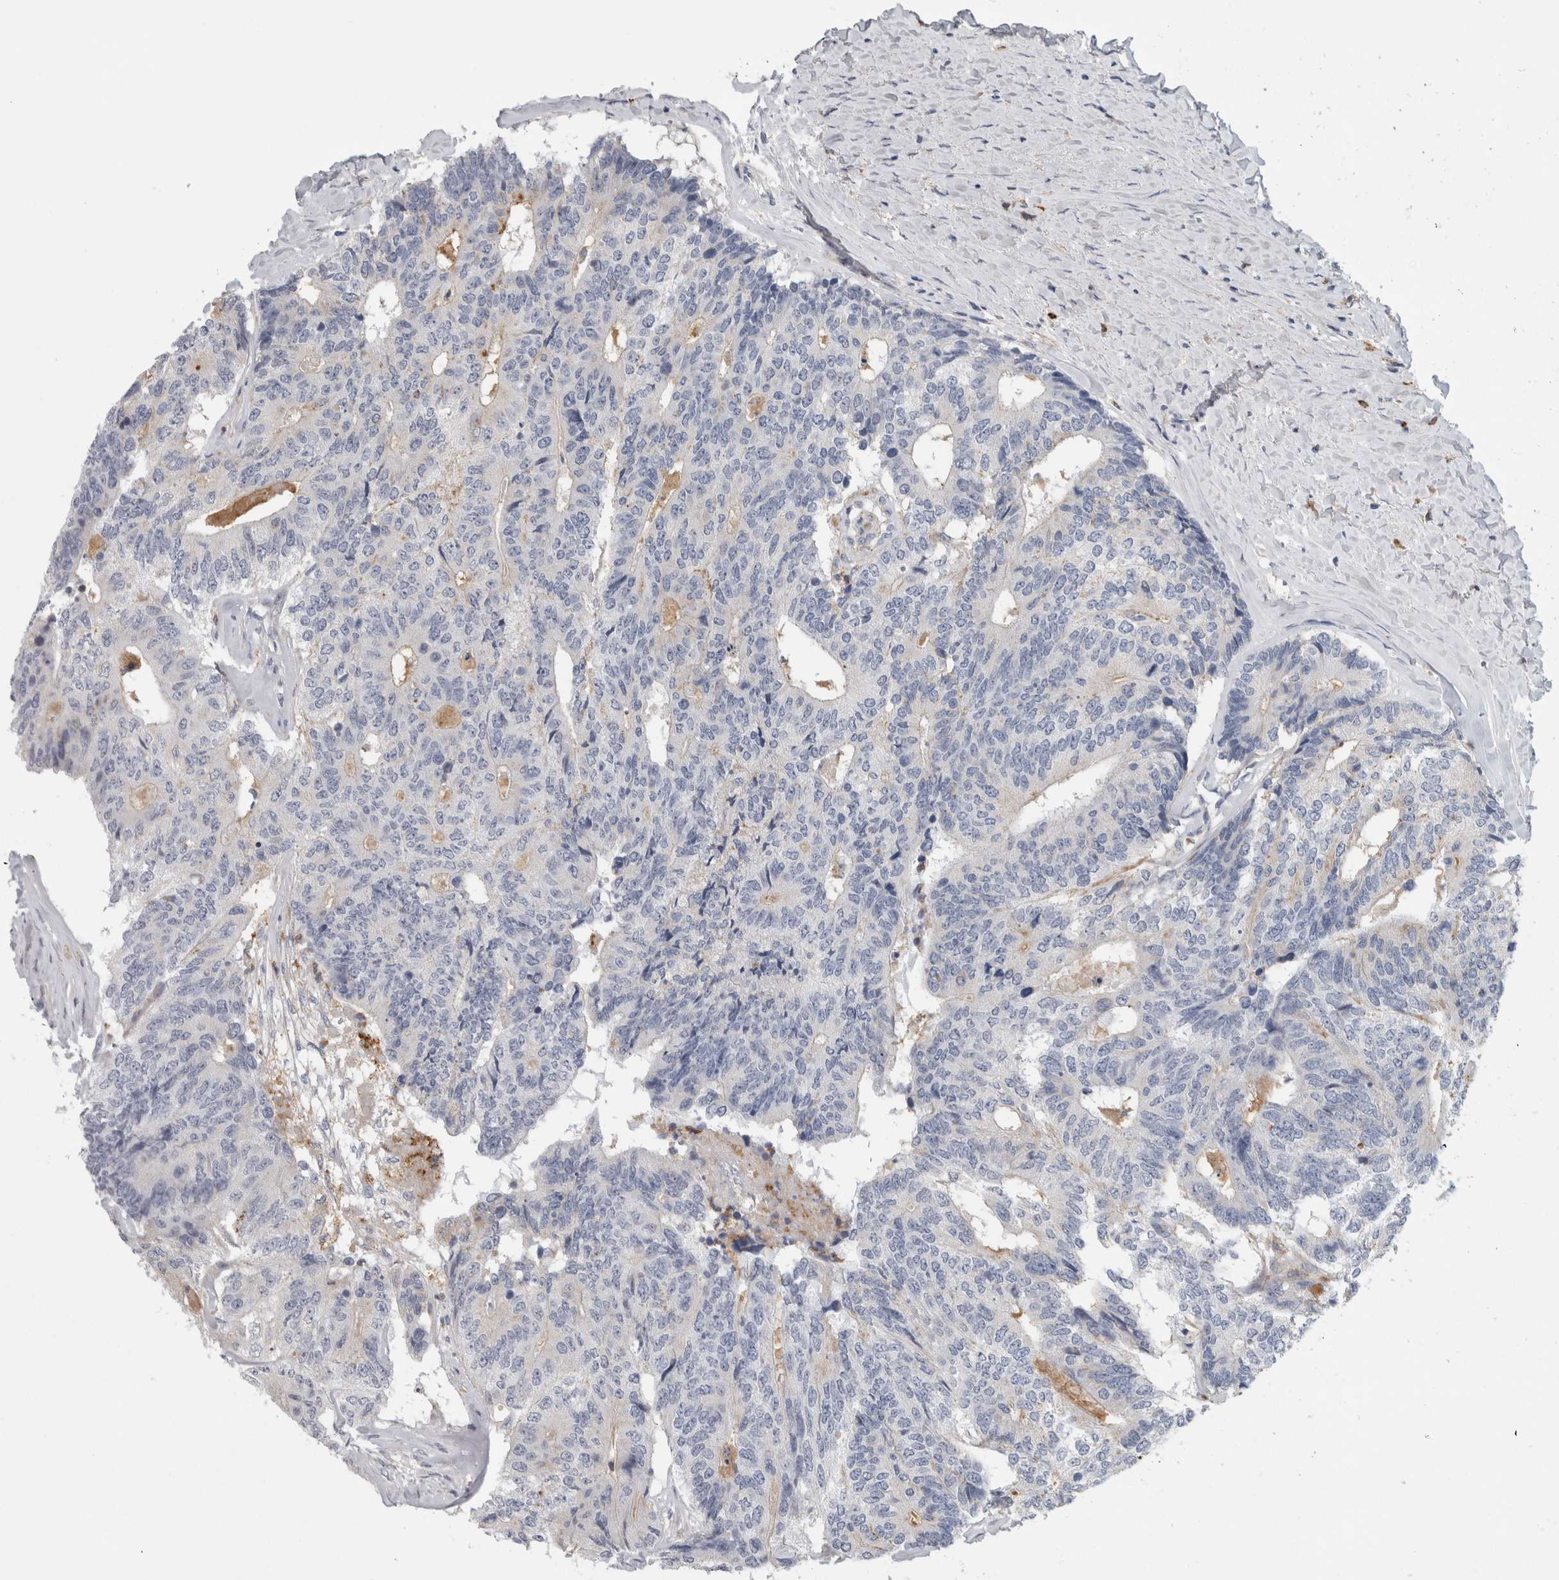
{"staining": {"intensity": "negative", "quantity": "none", "location": "none"}, "tissue": "colorectal cancer", "cell_type": "Tumor cells", "image_type": "cancer", "snomed": [{"axis": "morphology", "description": "Adenocarcinoma, NOS"}, {"axis": "topography", "description": "Colon"}], "caption": "High magnification brightfield microscopy of adenocarcinoma (colorectal) stained with DAB (brown) and counterstained with hematoxylin (blue): tumor cells show no significant staining.", "gene": "CD63", "patient": {"sex": "female", "age": 67}}